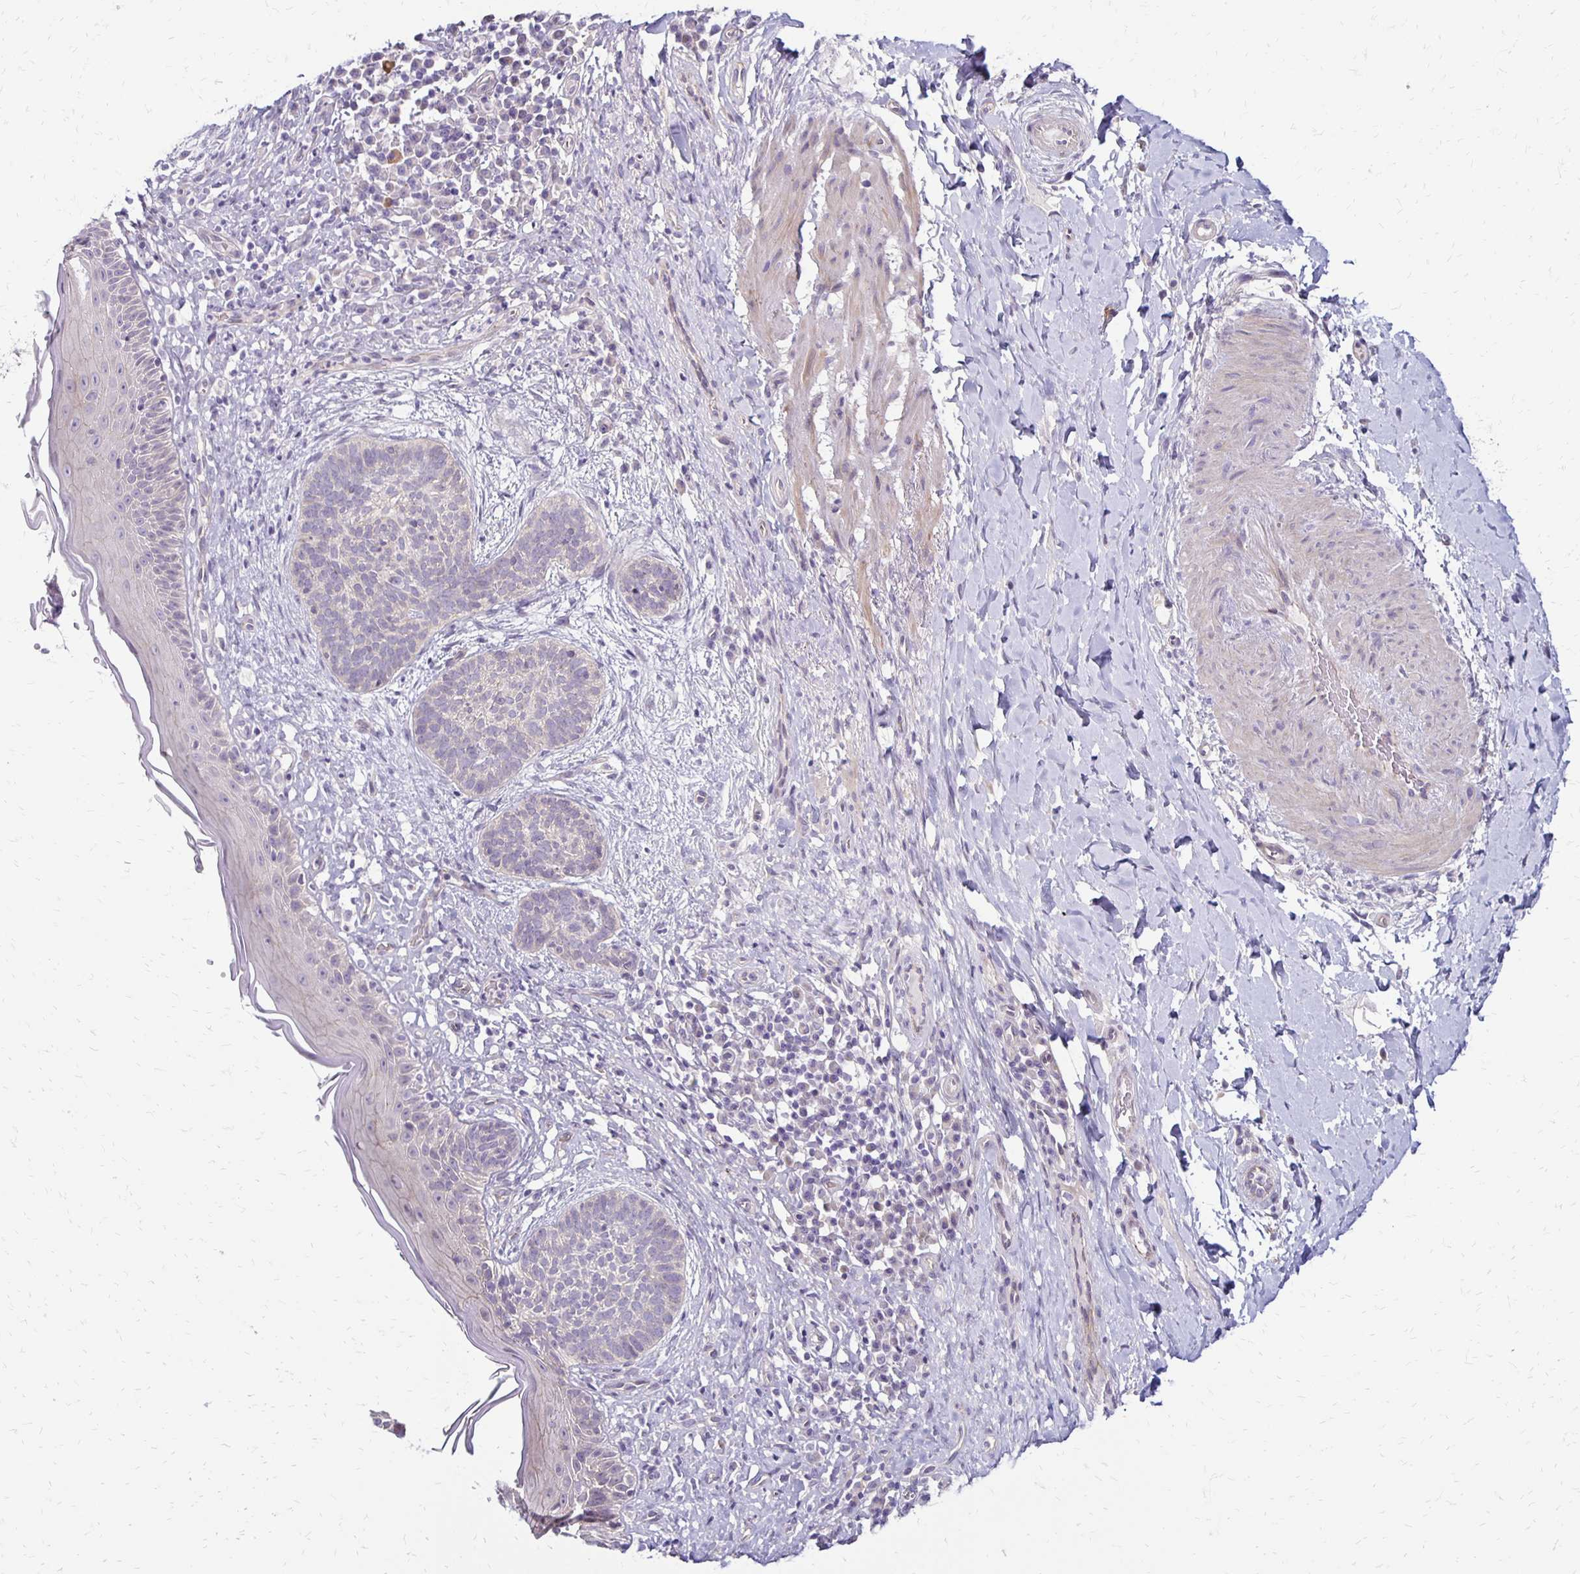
{"staining": {"intensity": "negative", "quantity": "none", "location": "none"}, "tissue": "skin cancer", "cell_type": "Tumor cells", "image_type": "cancer", "snomed": [{"axis": "morphology", "description": "Basal cell carcinoma"}, {"axis": "topography", "description": "Skin"}], "caption": "This is a image of immunohistochemistry staining of skin basal cell carcinoma, which shows no positivity in tumor cells. (Stains: DAB (3,3'-diaminobenzidine) immunohistochemistry with hematoxylin counter stain, Microscopy: brightfield microscopy at high magnification).", "gene": "KATNBL1", "patient": {"sex": "male", "age": 89}}